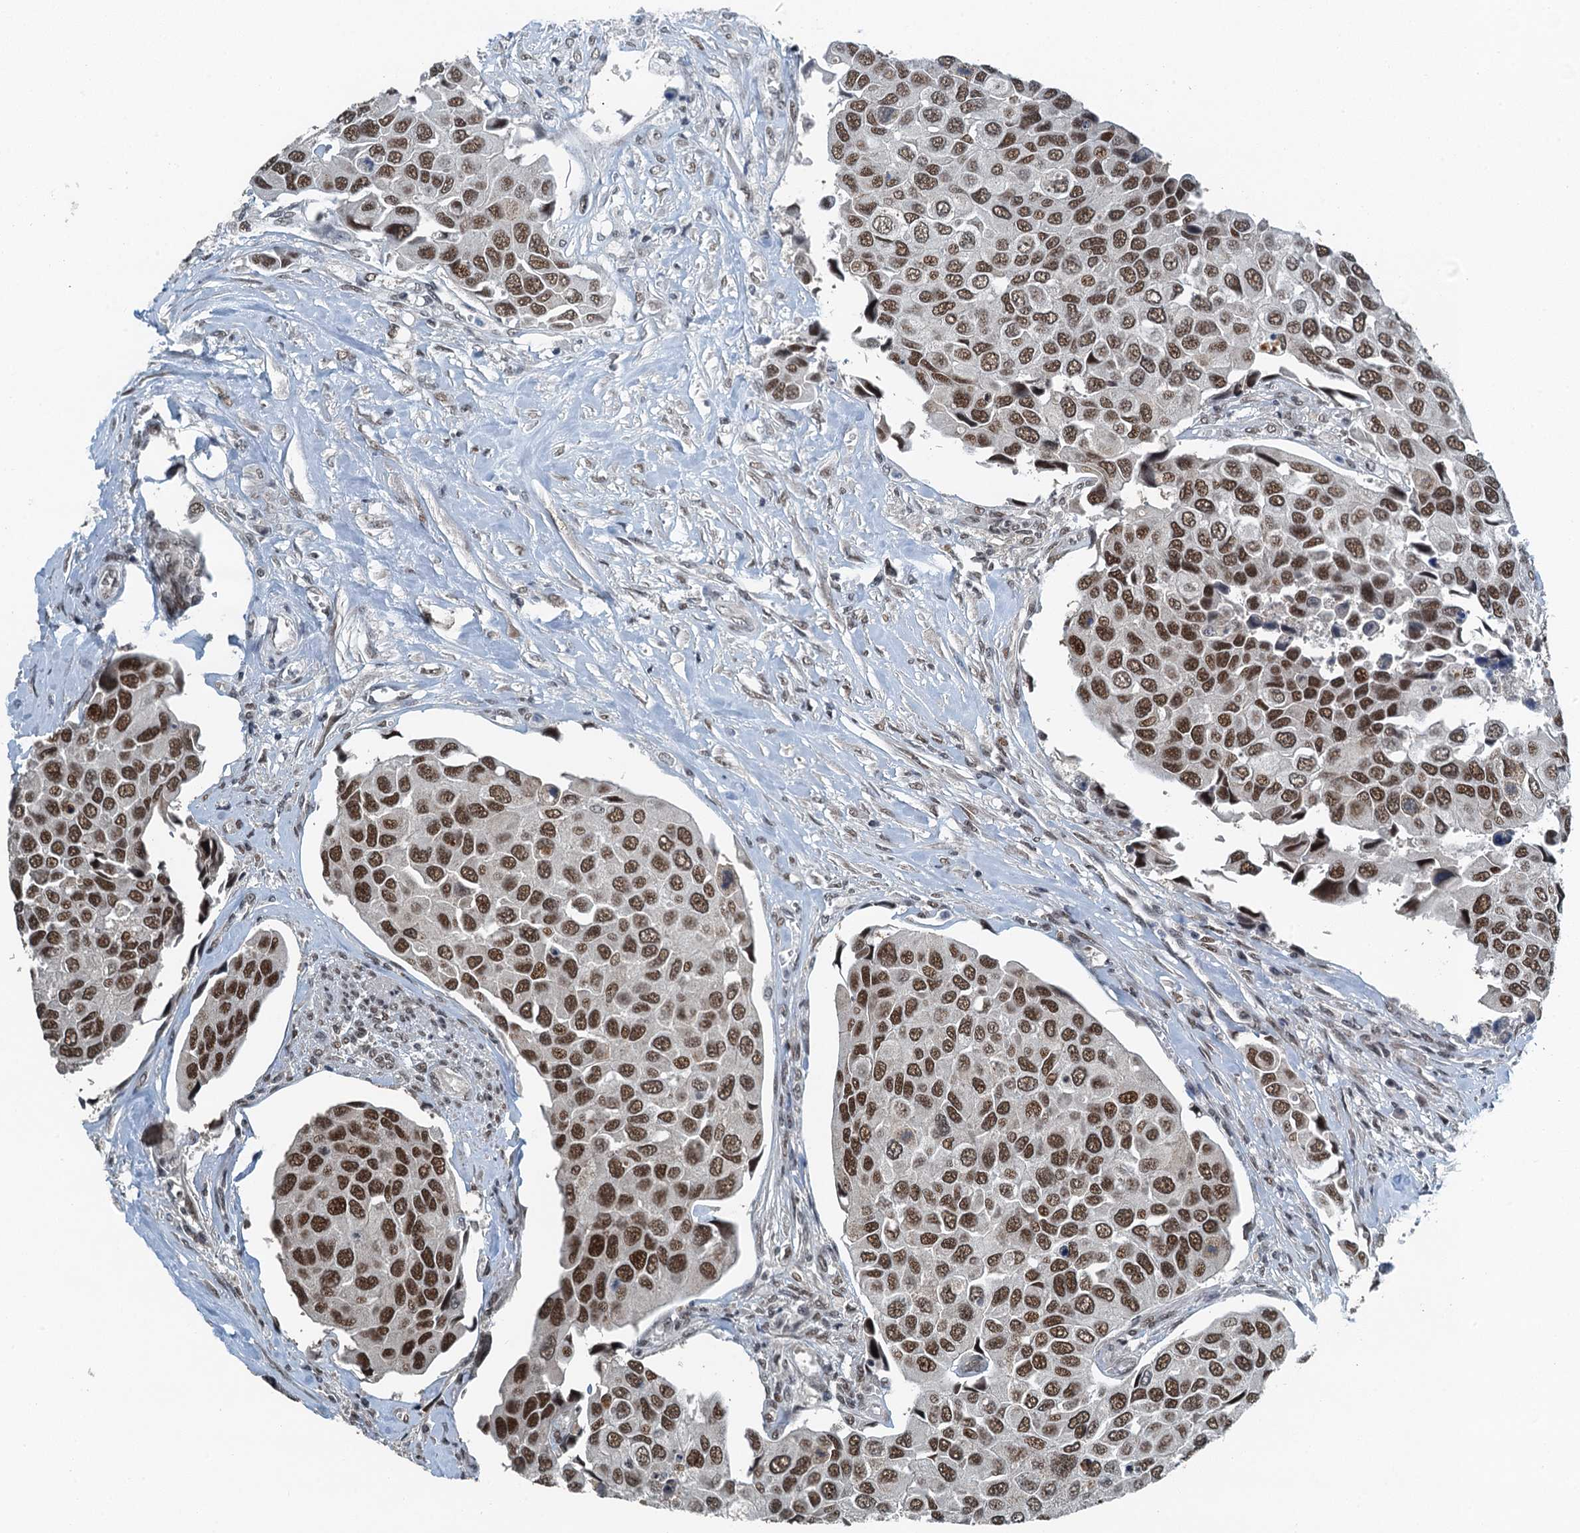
{"staining": {"intensity": "strong", "quantity": ">75%", "location": "nuclear"}, "tissue": "urothelial cancer", "cell_type": "Tumor cells", "image_type": "cancer", "snomed": [{"axis": "morphology", "description": "Urothelial carcinoma, High grade"}, {"axis": "topography", "description": "Urinary bladder"}], "caption": "This is a photomicrograph of immunohistochemistry (IHC) staining of urothelial cancer, which shows strong expression in the nuclear of tumor cells.", "gene": "MTA3", "patient": {"sex": "male", "age": 74}}